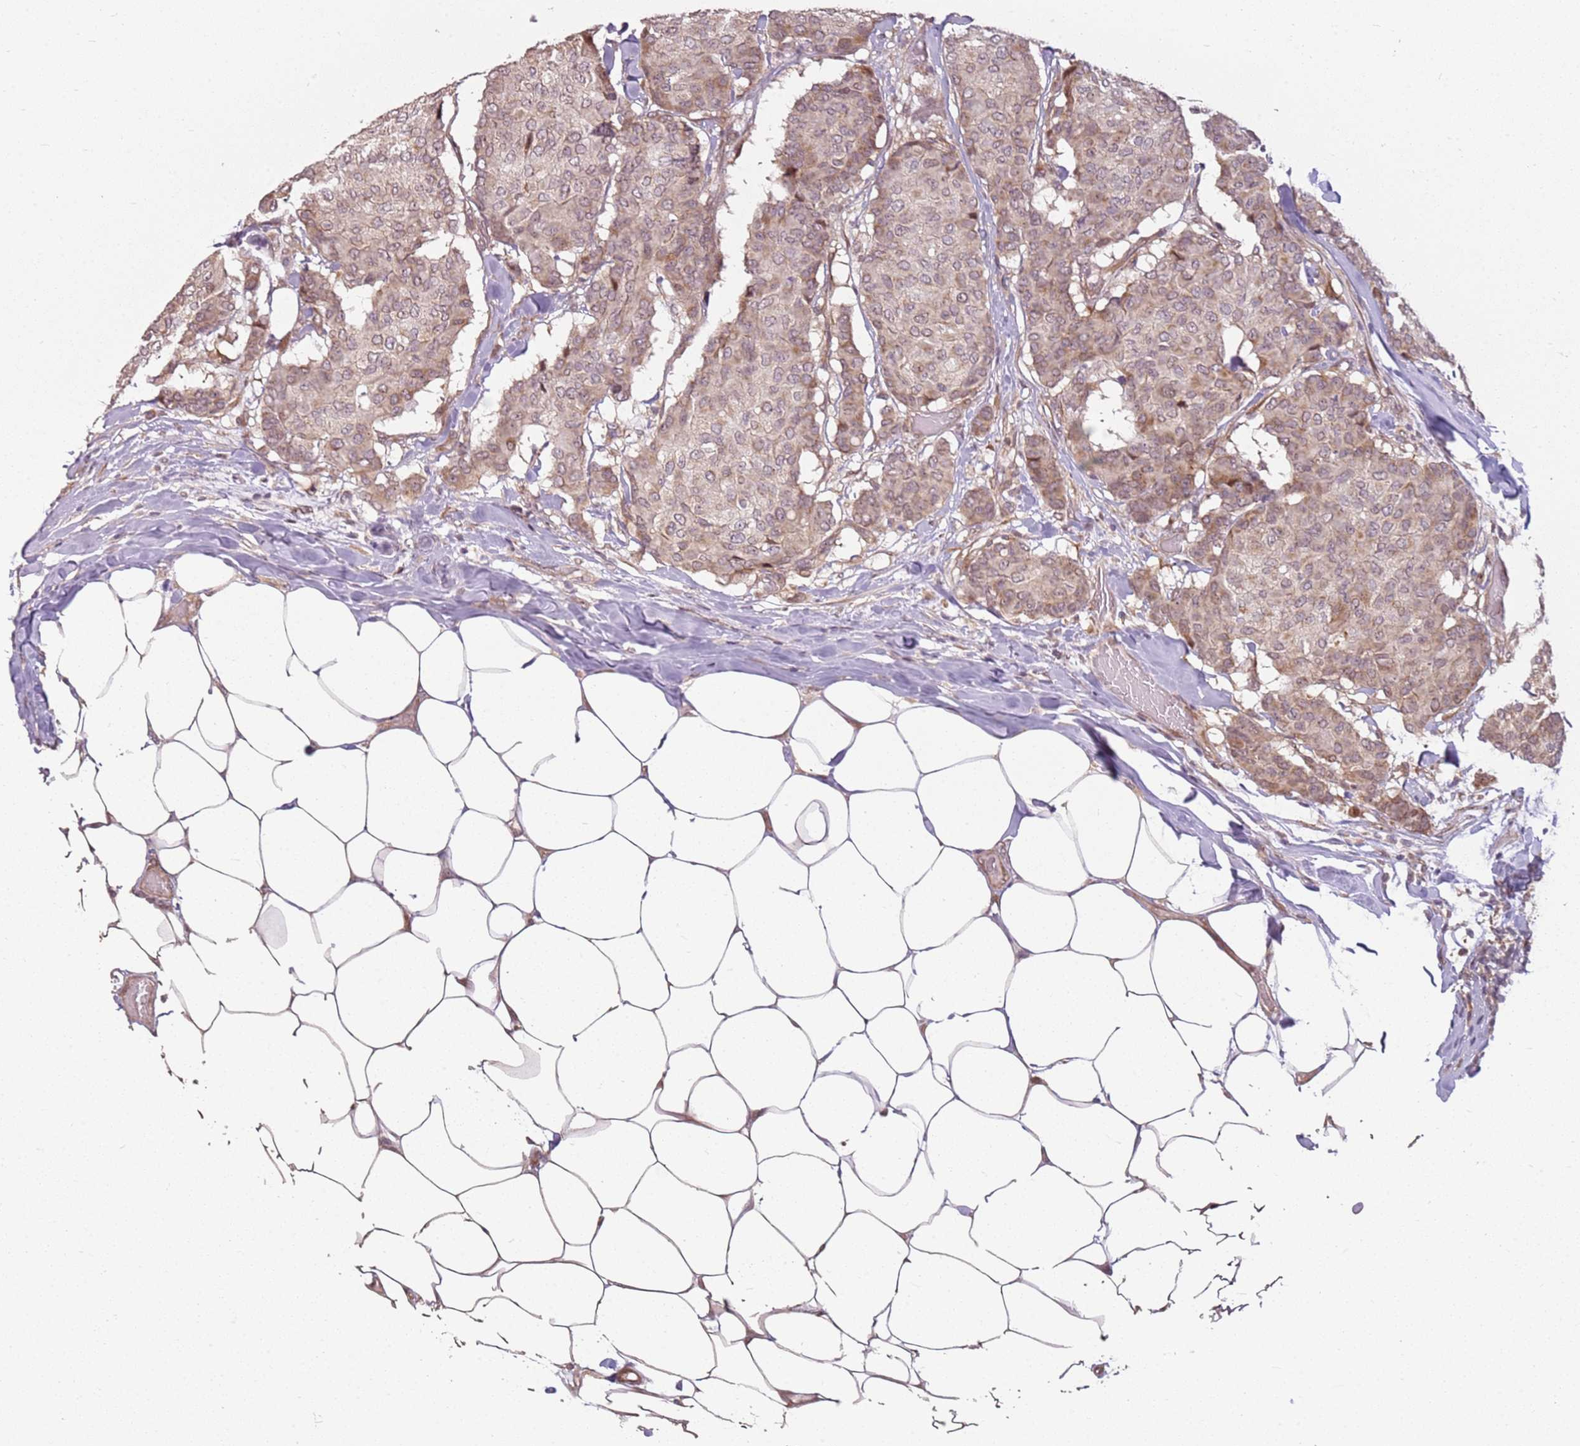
{"staining": {"intensity": "moderate", "quantity": ">75%", "location": "cytoplasmic/membranous"}, "tissue": "breast cancer", "cell_type": "Tumor cells", "image_type": "cancer", "snomed": [{"axis": "morphology", "description": "Duct carcinoma"}, {"axis": "topography", "description": "Breast"}], "caption": "Invasive ductal carcinoma (breast) stained with IHC exhibits moderate cytoplasmic/membranous expression in approximately >75% of tumor cells. The staining was performed using DAB (3,3'-diaminobenzidine) to visualize the protein expression in brown, while the nuclei were stained in blue with hematoxylin (Magnification: 20x).", "gene": "CHURC1", "patient": {"sex": "female", "age": 75}}